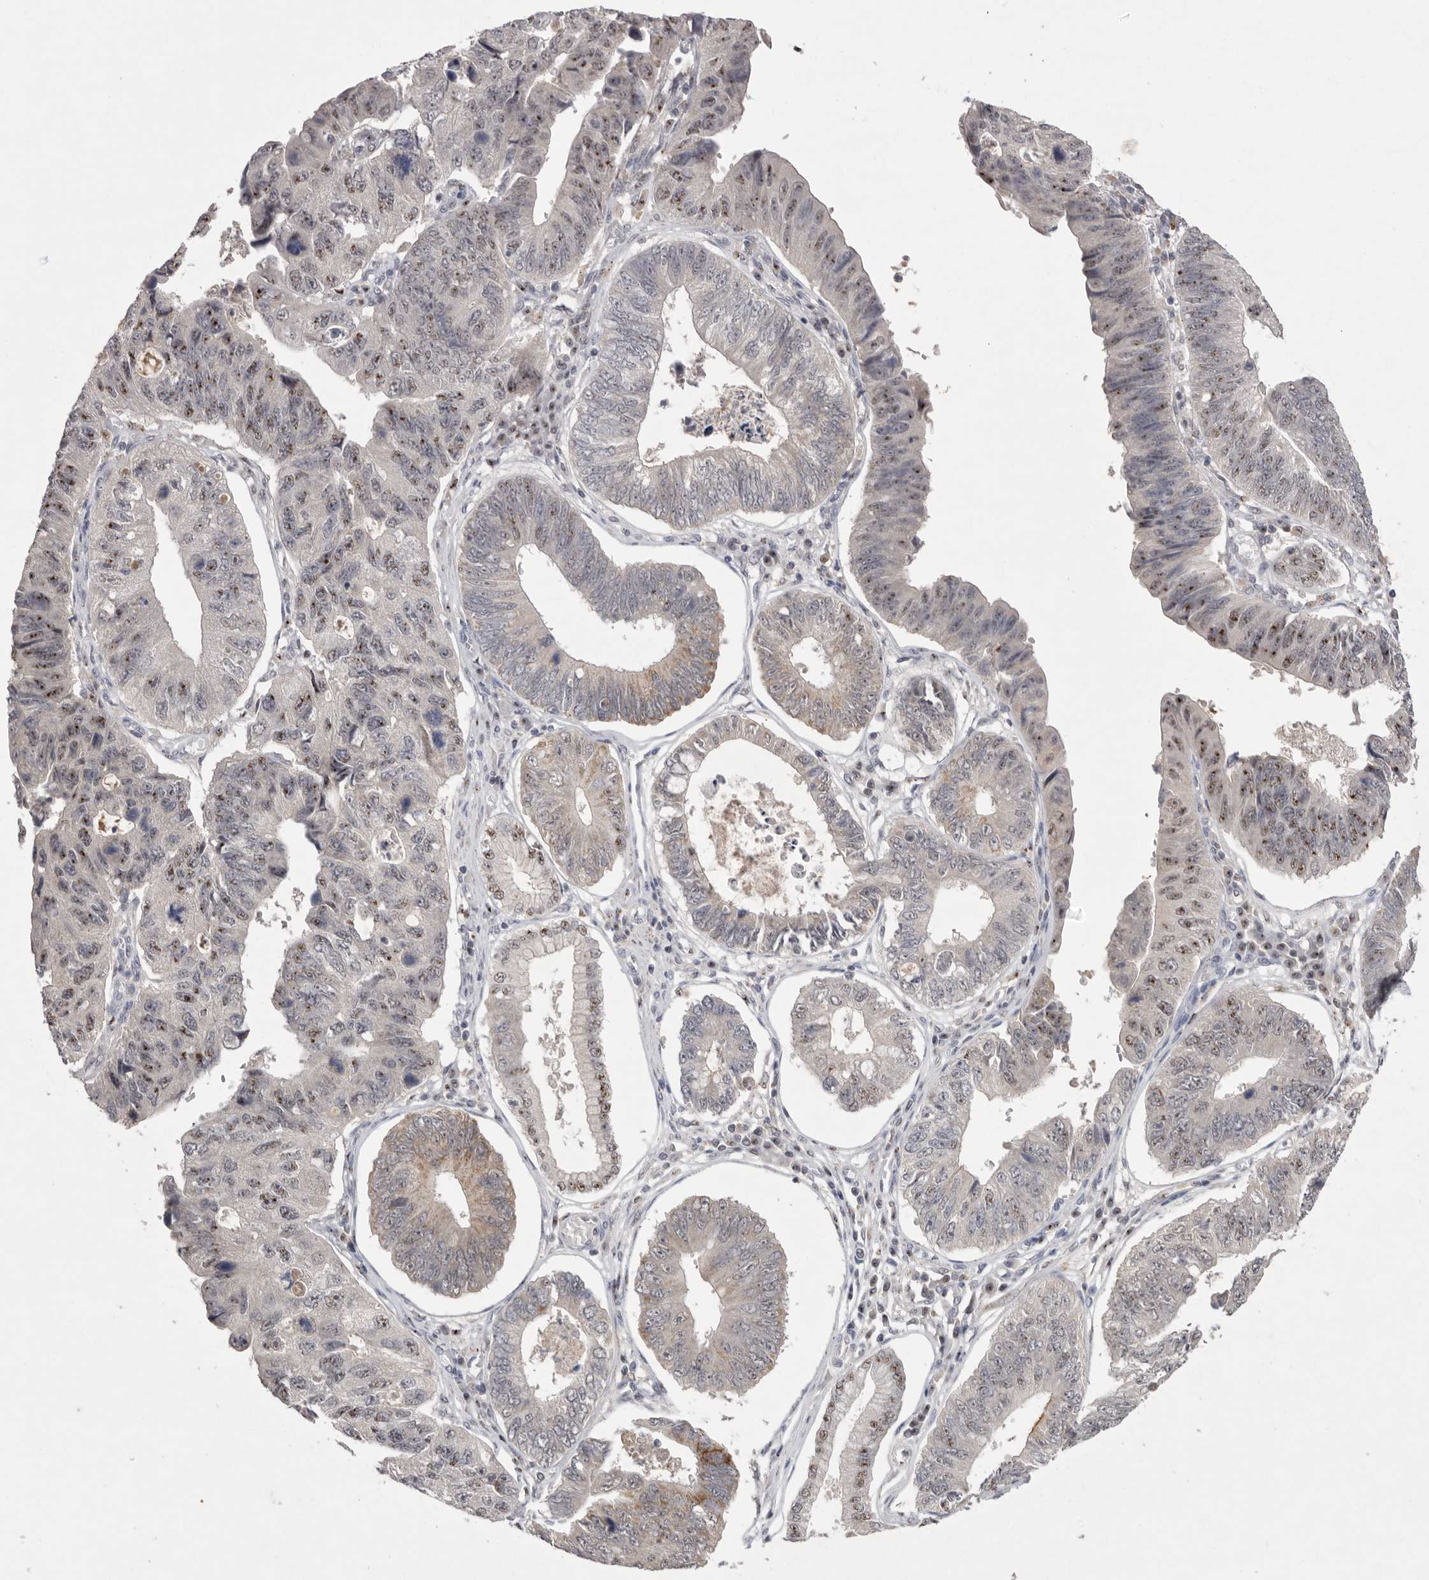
{"staining": {"intensity": "moderate", "quantity": "25%-75%", "location": "nuclear"}, "tissue": "stomach cancer", "cell_type": "Tumor cells", "image_type": "cancer", "snomed": [{"axis": "morphology", "description": "Adenocarcinoma, NOS"}, {"axis": "topography", "description": "Stomach"}], "caption": "Protein staining reveals moderate nuclear expression in approximately 25%-75% of tumor cells in stomach cancer (adenocarcinoma). (Stains: DAB in brown, nuclei in blue, Microscopy: brightfield microscopy at high magnification).", "gene": "HUS1", "patient": {"sex": "male", "age": 59}}